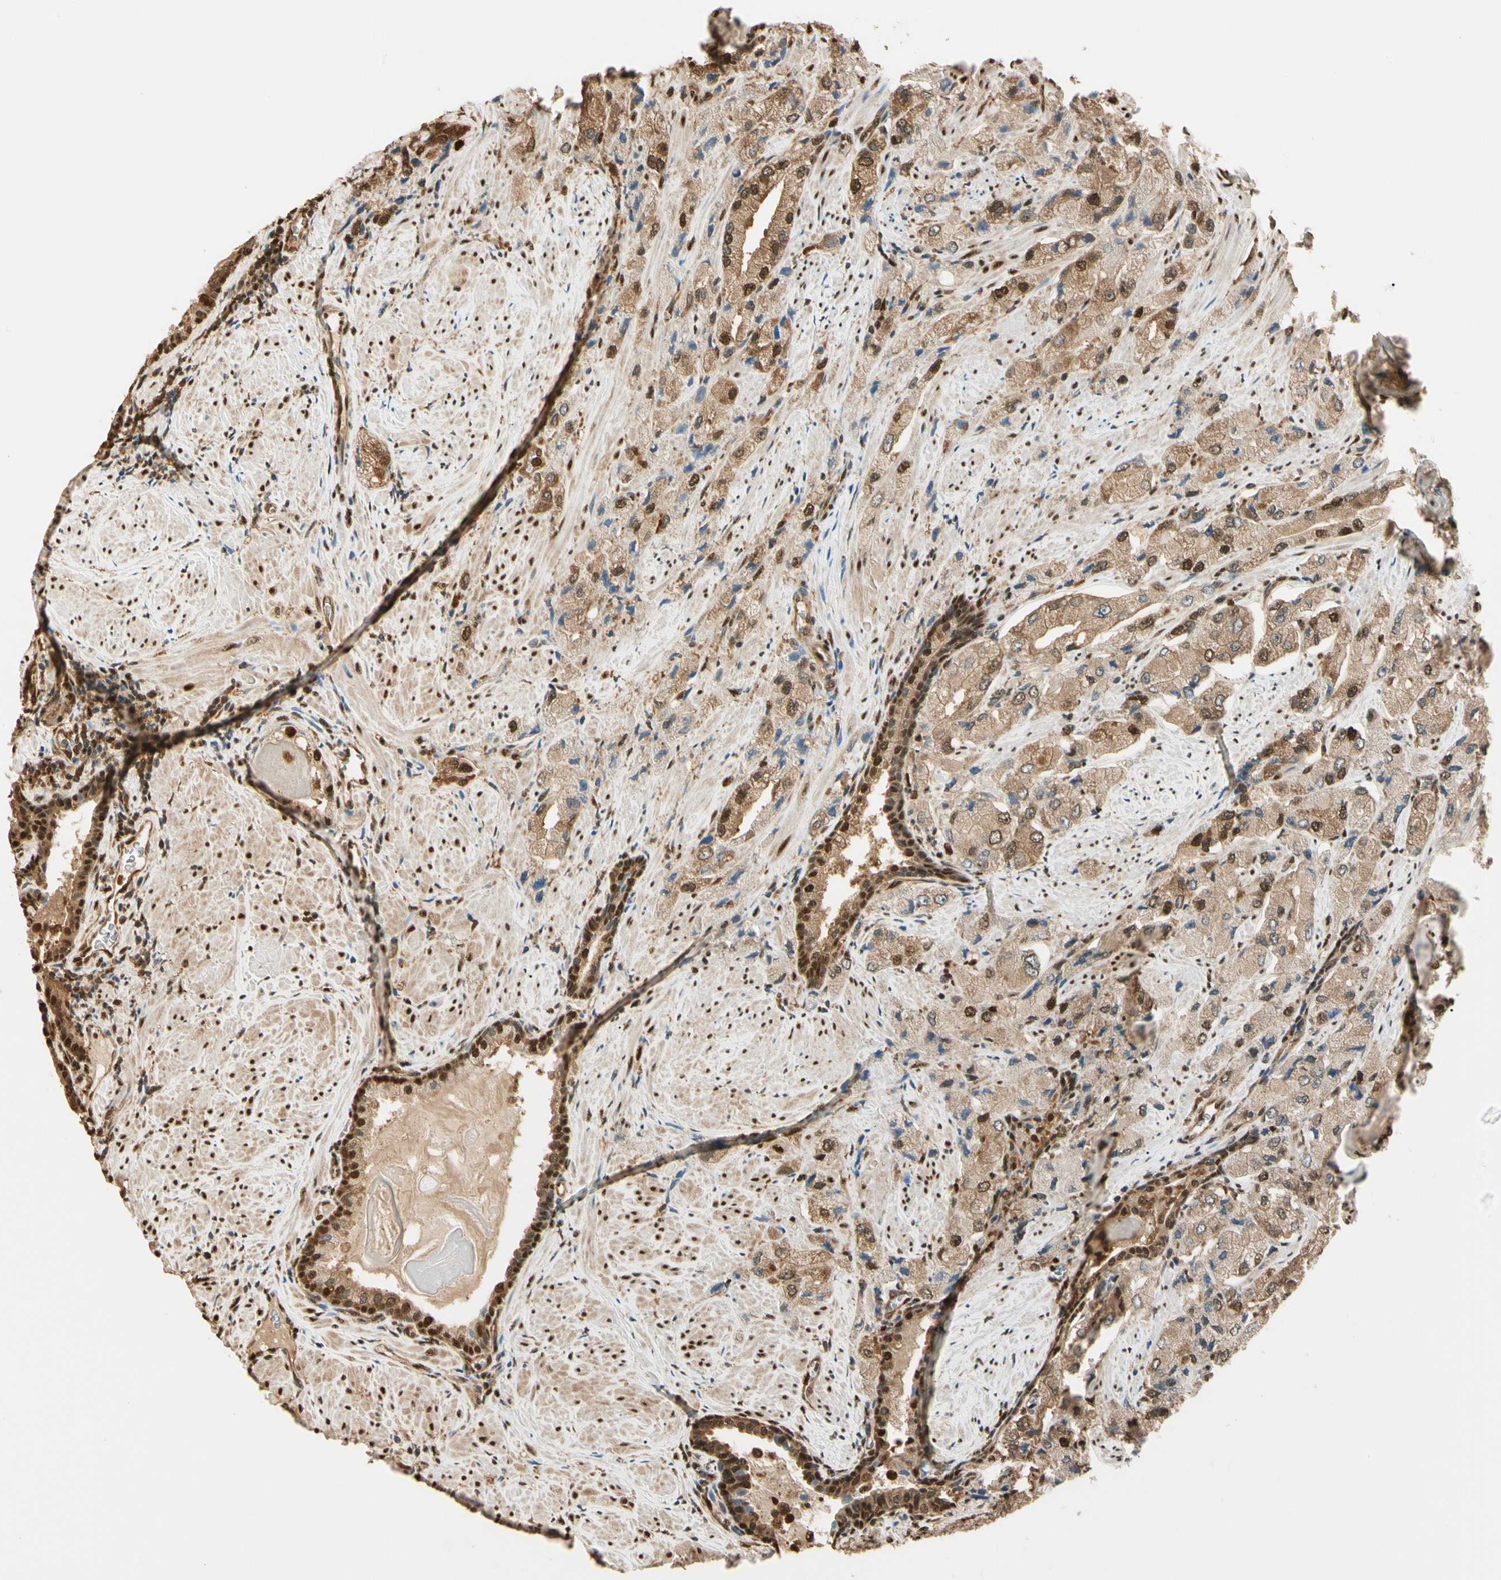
{"staining": {"intensity": "strong", "quantity": ">75%", "location": "cytoplasmic/membranous,nuclear"}, "tissue": "prostate cancer", "cell_type": "Tumor cells", "image_type": "cancer", "snomed": [{"axis": "morphology", "description": "Adenocarcinoma, High grade"}, {"axis": "topography", "description": "Prostate"}], "caption": "Prostate cancer stained for a protein displays strong cytoplasmic/membranous and nuclear positivity in tumor cells.", "gene": "PNCK", "patient": {"sex": "male", "age": 58}}